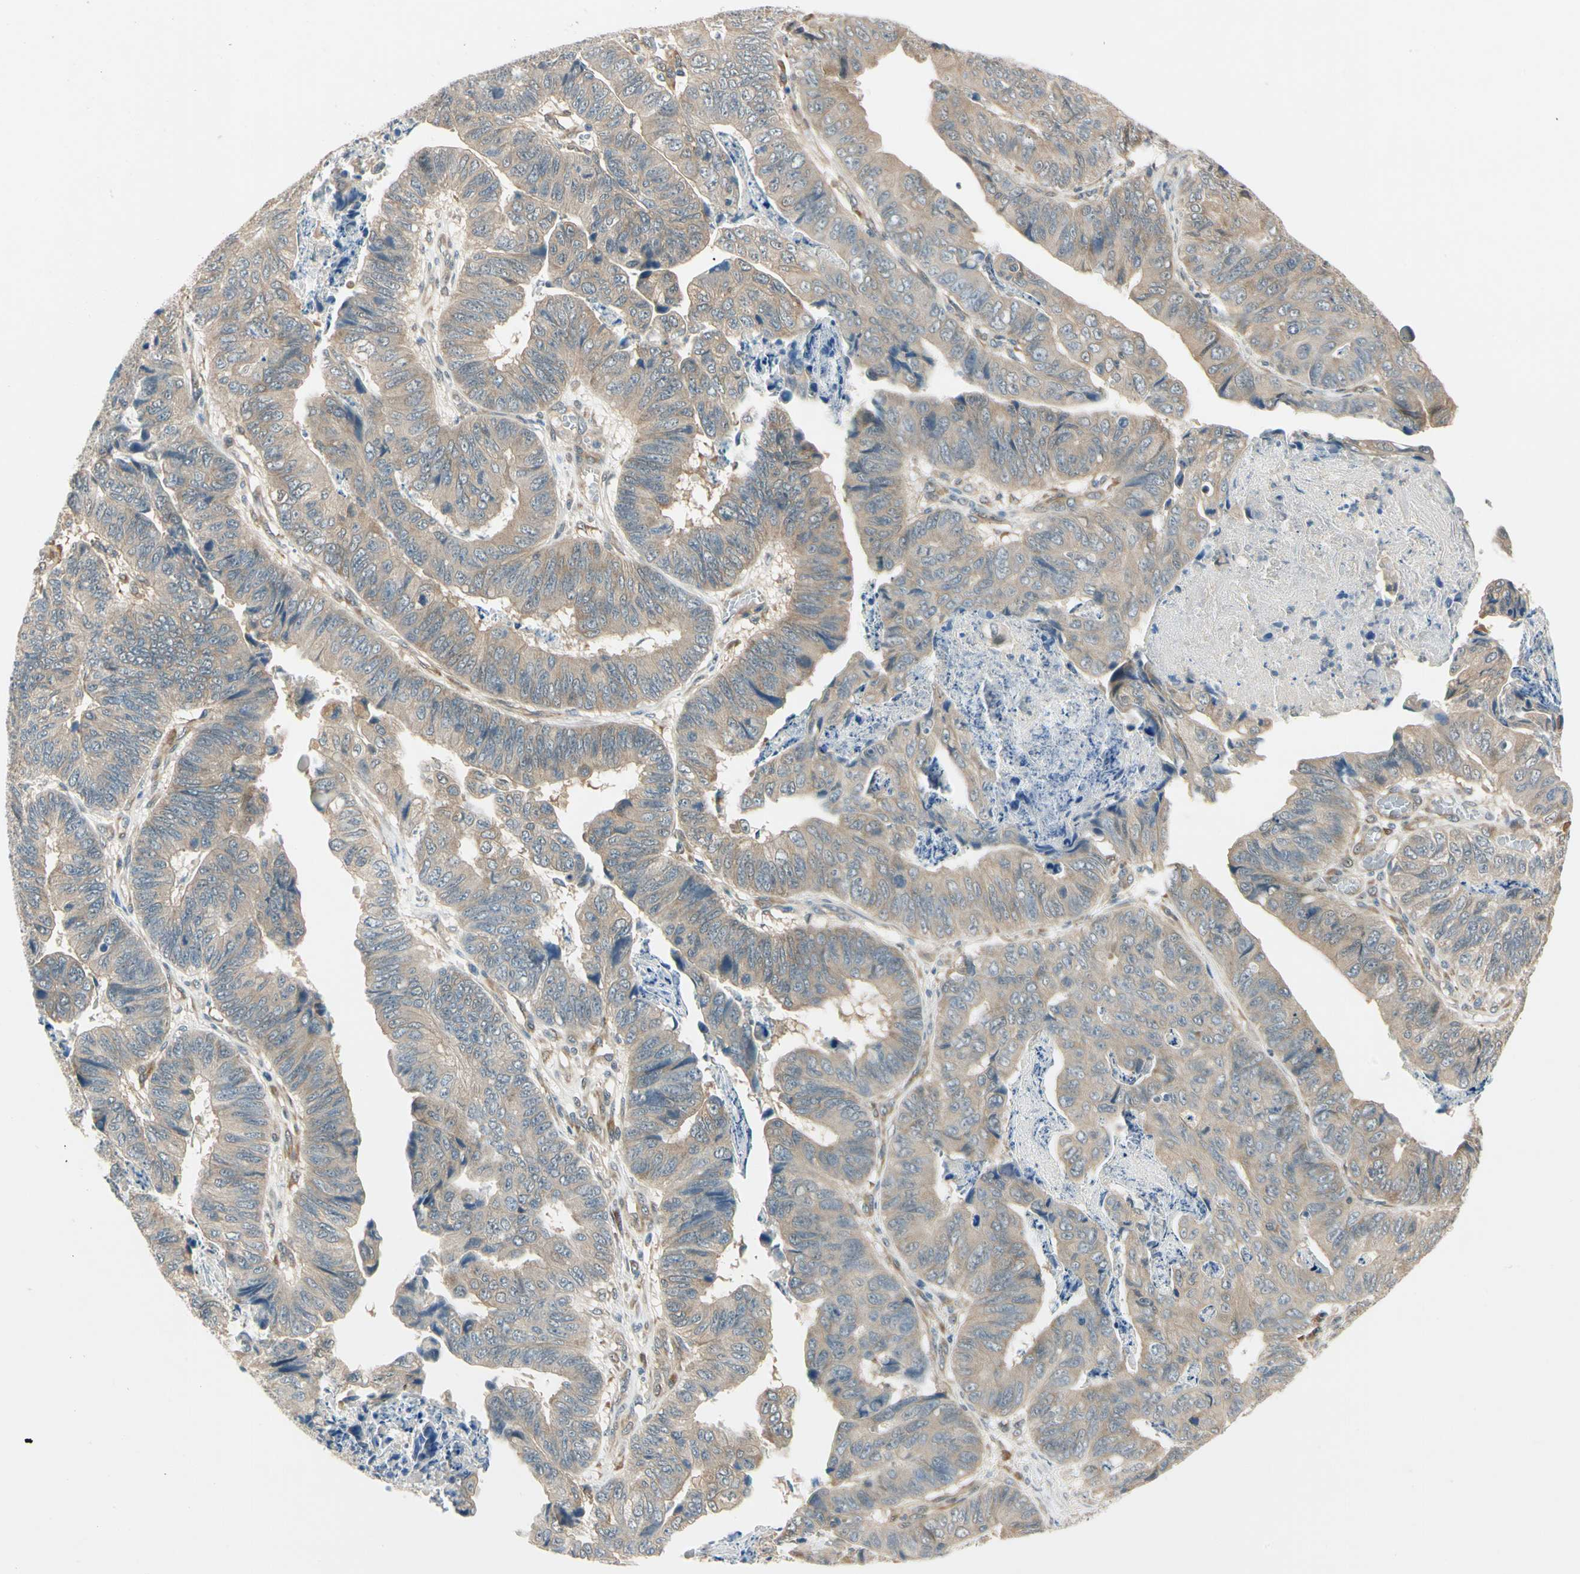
{"staining": {"intensity": "moderate", "quantity": ">75%", "location": "cytoplasmic/membranous"}, "tissue": "stomach cancer", "cell_type": "Tumor cells", "image_type": "cancer", "snomed": [{"axis": "morphology", "description": "Adenocarcinoma, NOS"}, {"axis": "topography", "description": "Stomach, lower"}], "caption": "Stomach adenocarcinoma stained for a protein shows moderate cytoplasmic/membranous positivity in tumor cells.", "gene": "WIPI1", "patient": {"sex": "male", "age": 77}}